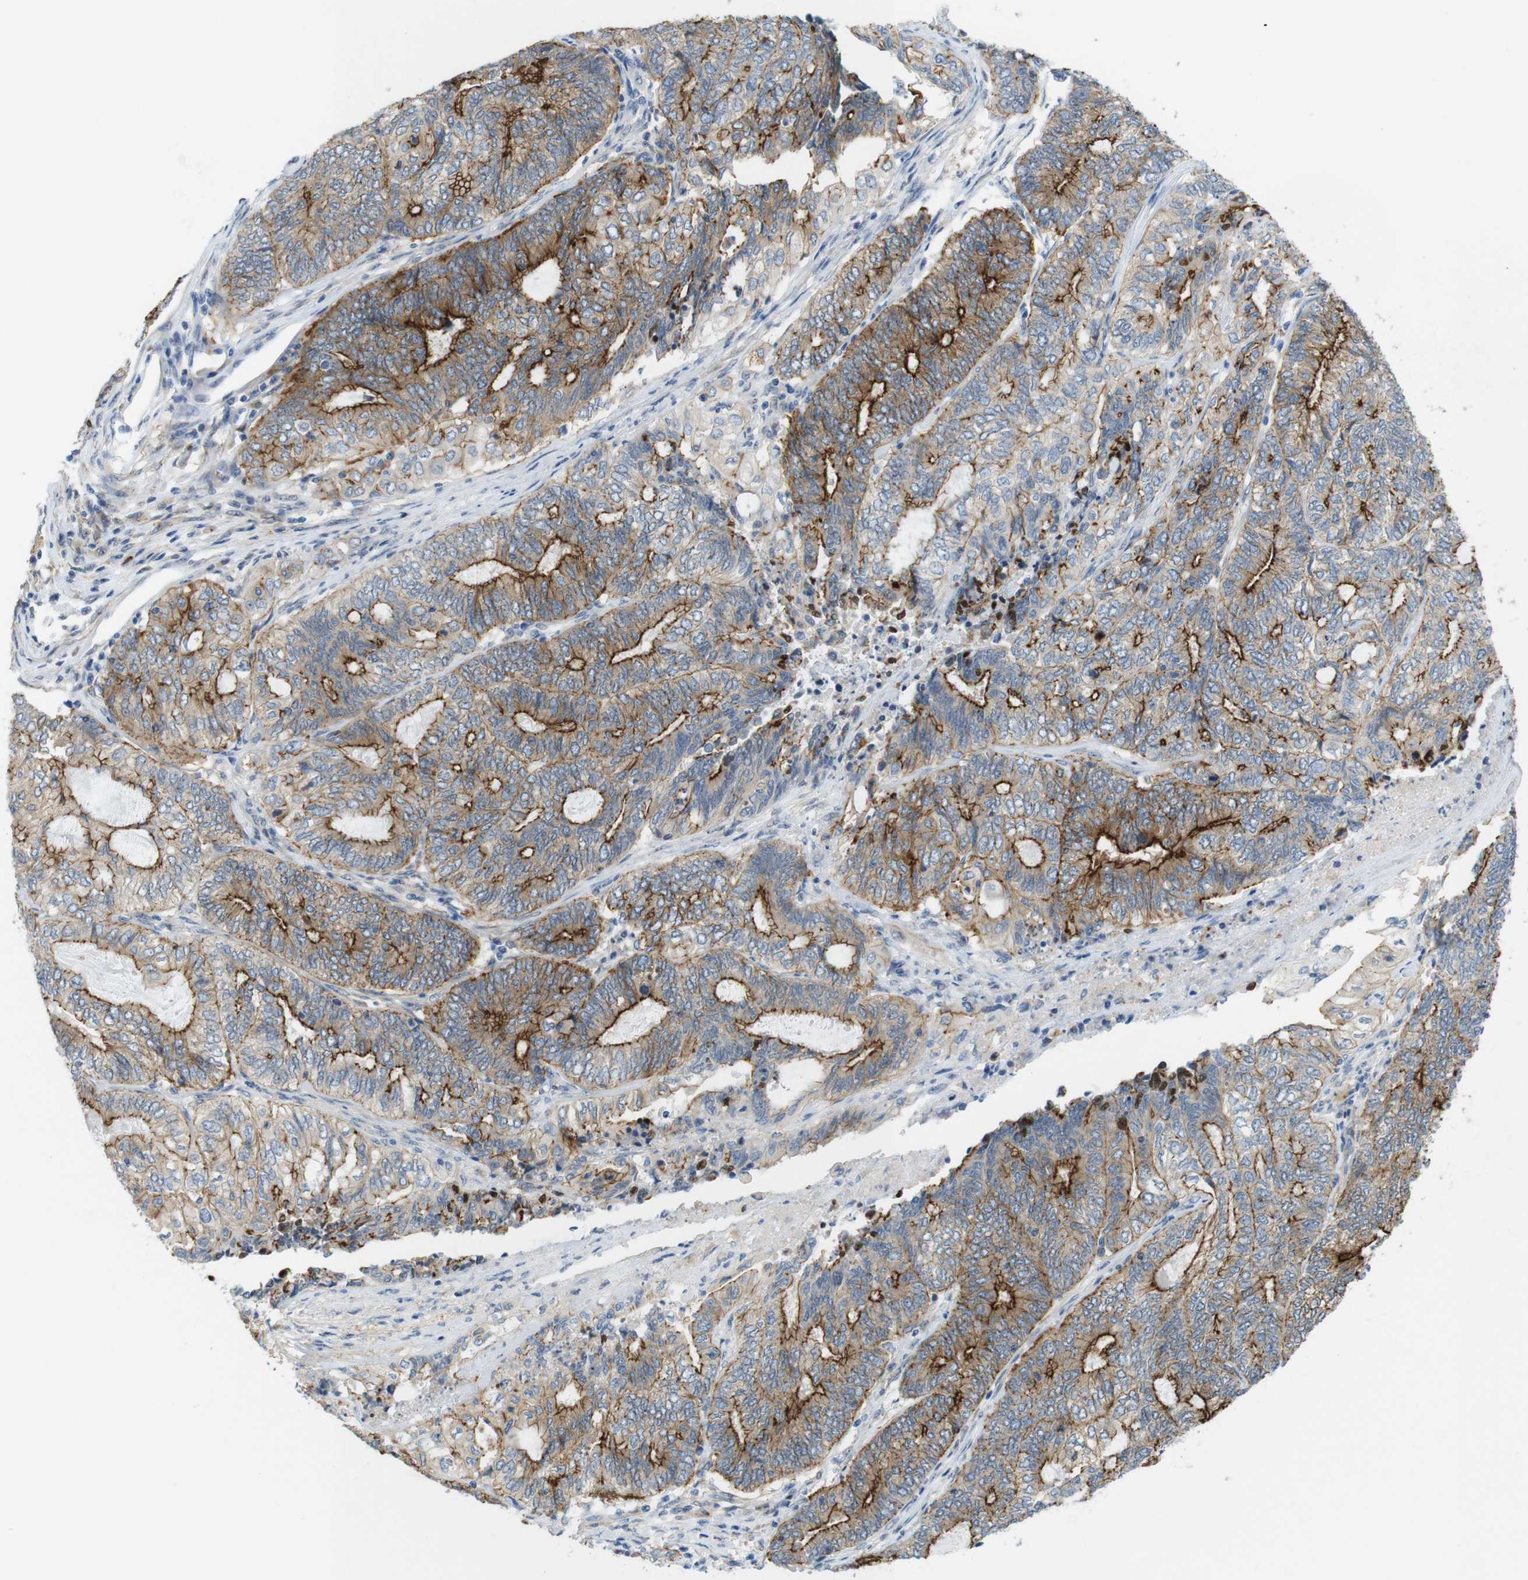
{"staining": {"intensity": "moderate", "quantity": "25%-75%", "location": "cytoplasmic/membranous"}, "tissue": "endometrial cancer", "cell_type": "Tumor cells", "image_type": "cancer", "snomed": [{"axis": "morphology", "description": "Adenocarcinoma, NOS"}, {"axis": "topography", "description": "Uterus"}, {"axis": "topography", "description": "Endometrium"}], "caption": "Immunohistochemistry of human adenocarcinoma (endometrial) demonstrates medium levels of moderate cytoplasmic/membranous expression in approximately 25%-75% of tumor cells. Immunohistochemistry (ihc) stains the protein of interest in brown and the nuclei are stained blue.", "gene": "TJP3", "patient": {"sex": "female", "age": 70}}